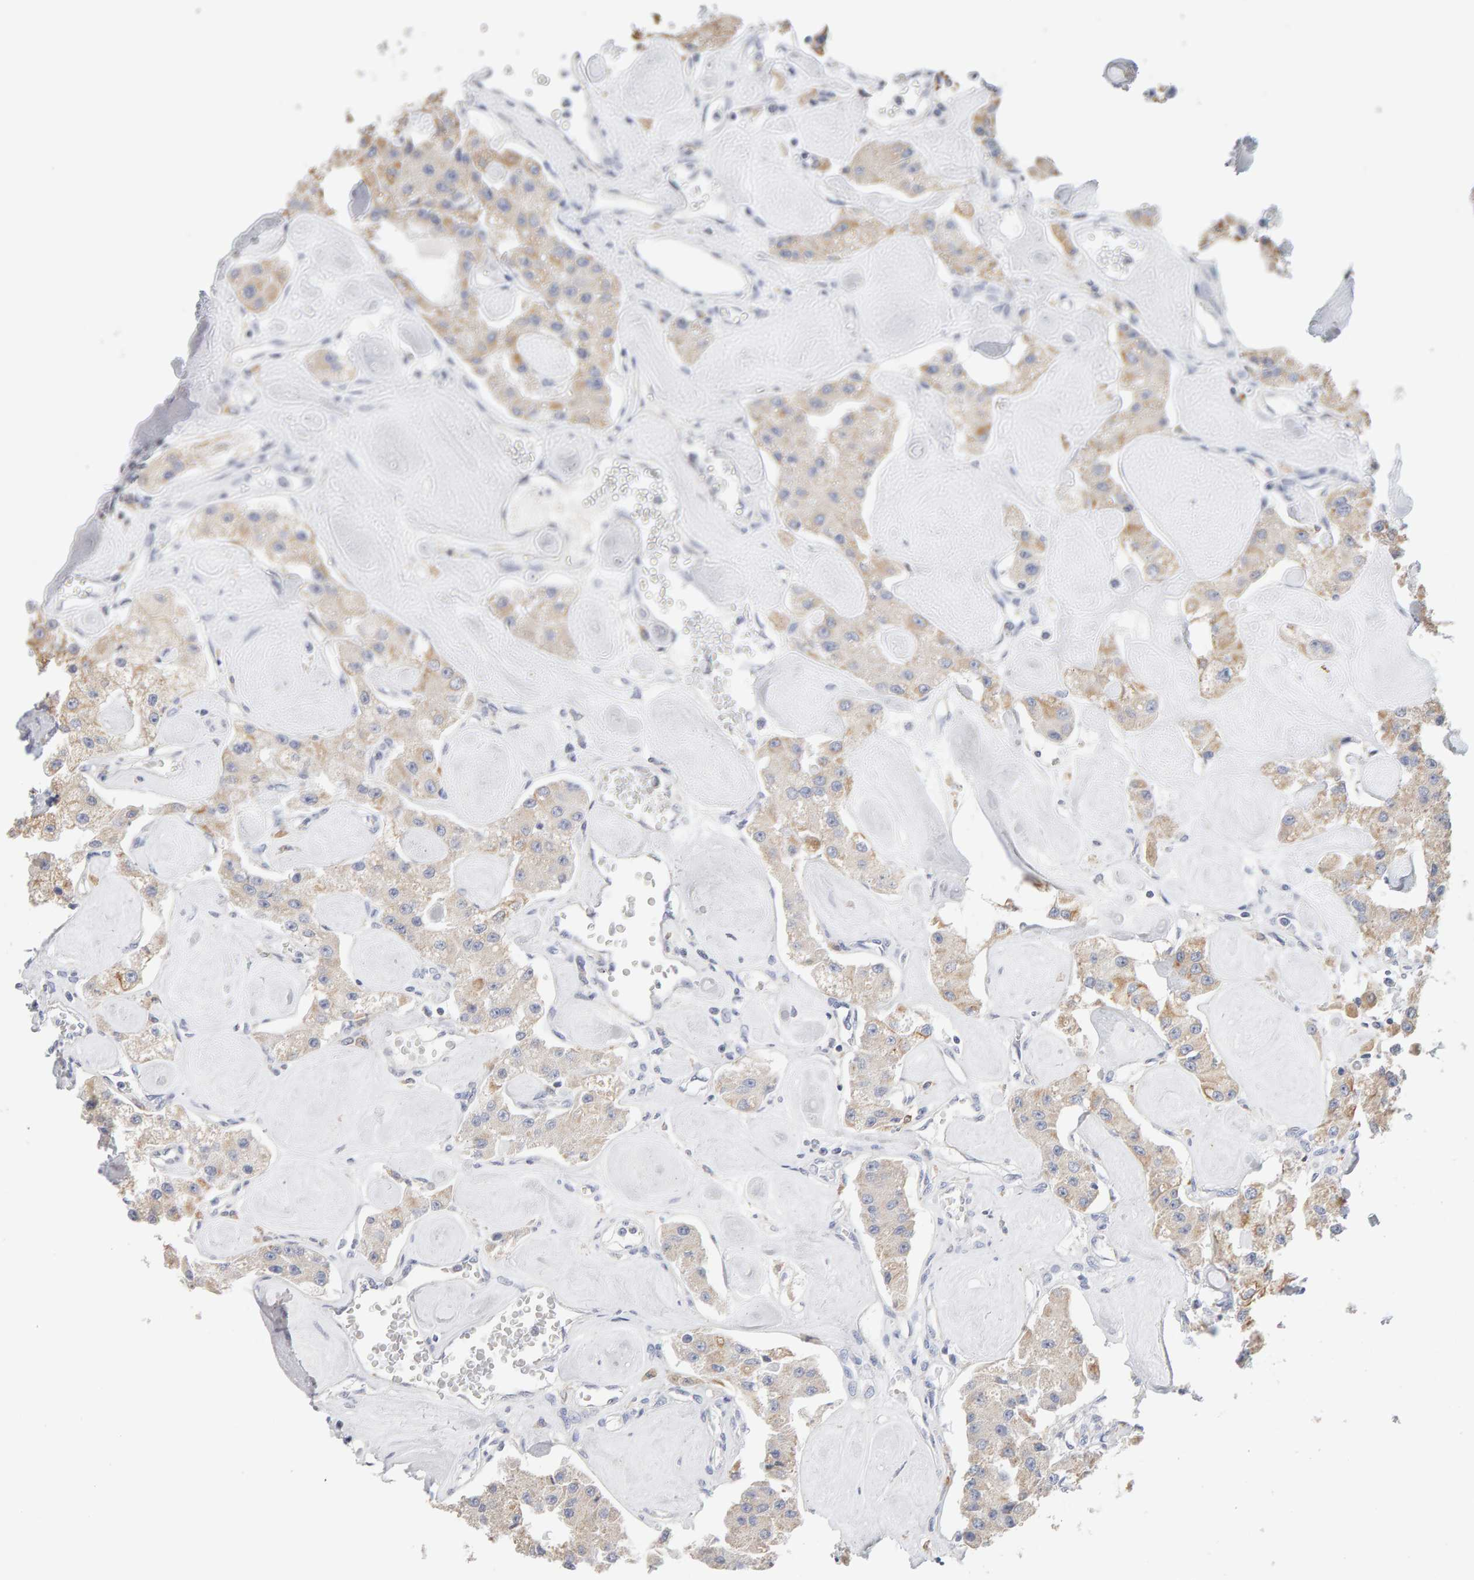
{"staining": {"intensity": "weak", "quantity": ">75%", "location": "cytoplasmic/membranous"}, "tissue": "carcinoid", "cell_type": "Tumor cells", "image_type": "cancer", "snomed": [{"axis": "morphology", "description": "Carcinoid, malignant, NOS"}, {"axis": "topography", "description": "Pancreas"}], "caption": "Immunohistochemical staining of carcinoid demonstrates weak cytoplasmic/membranous protein expression in about >75% of tumor cells.", "gene": "SGPL1", "patient": {"sex": "male", "age": 41}}